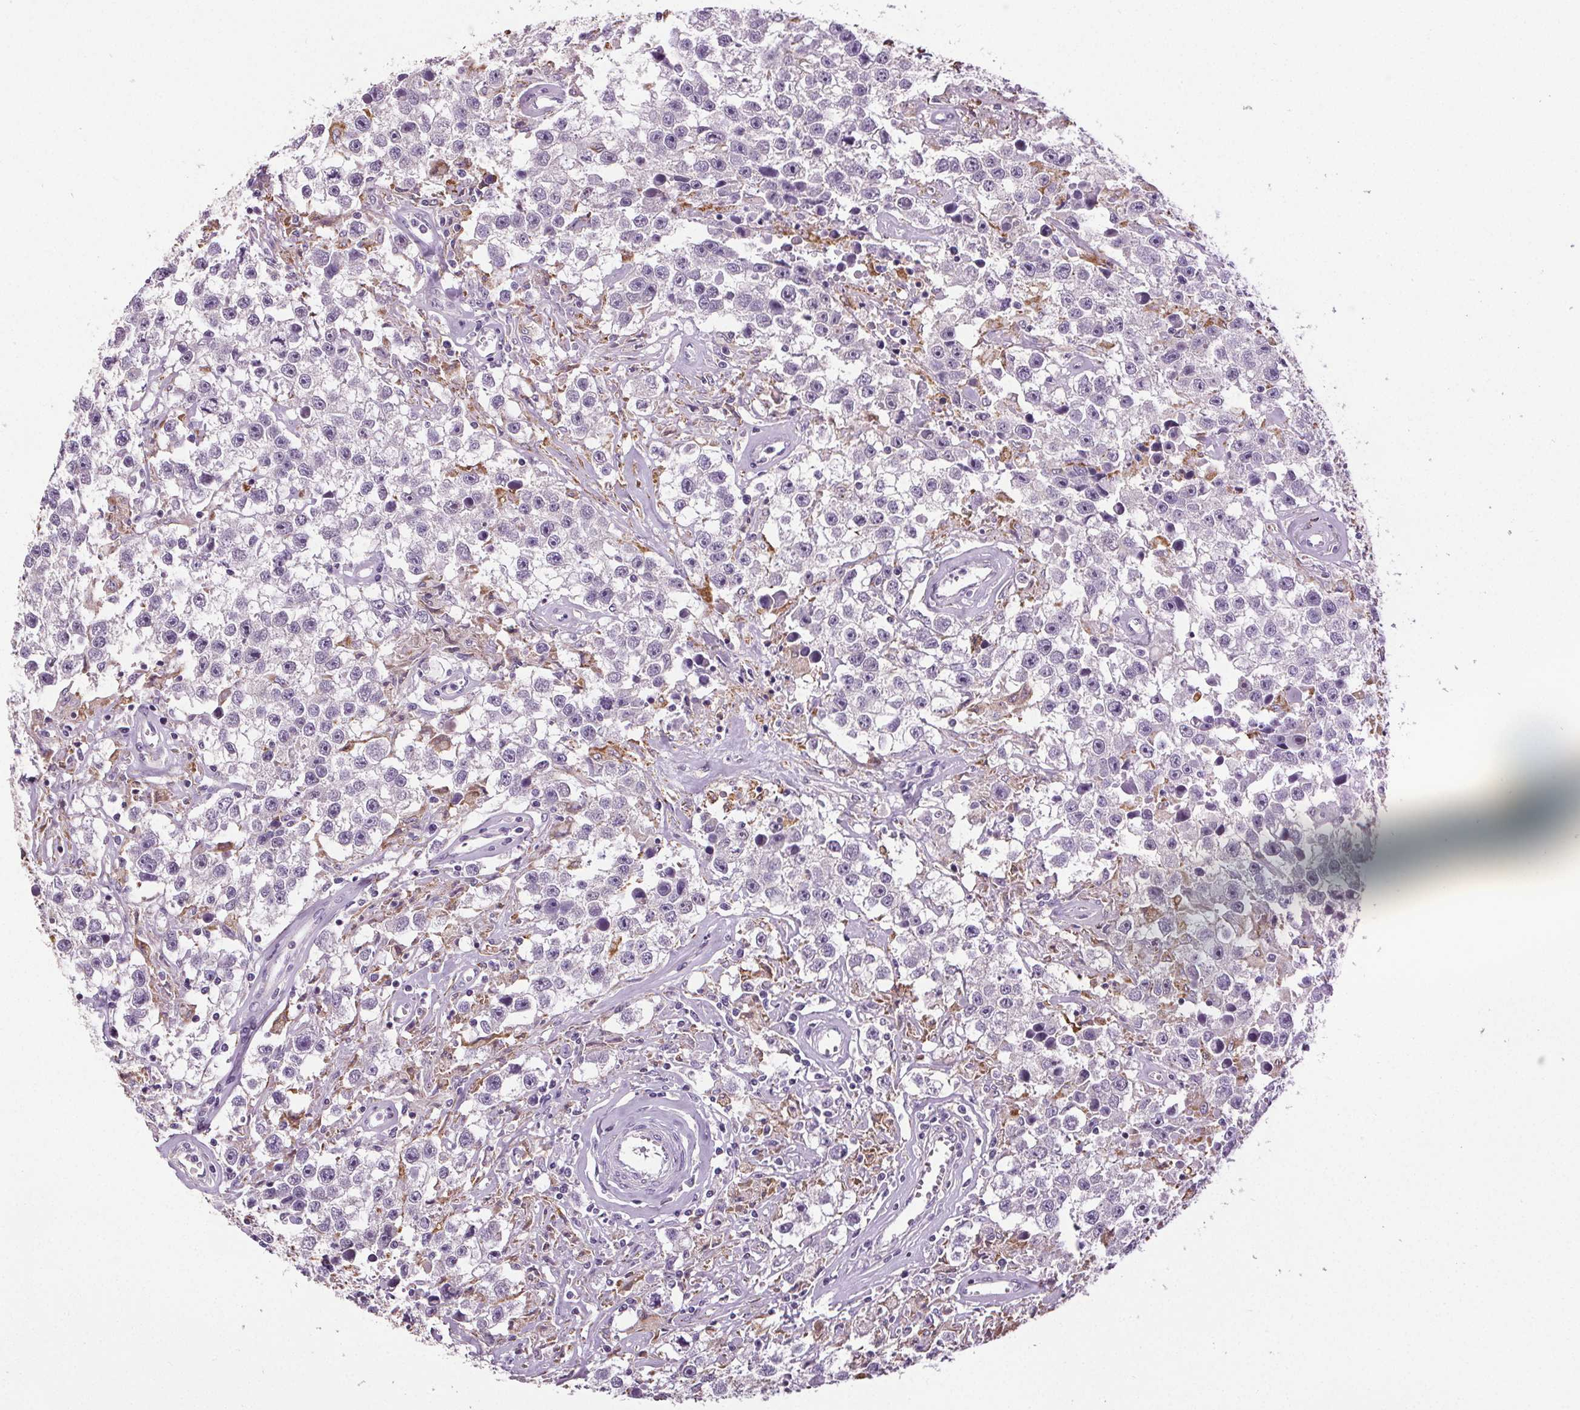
{"staining": {"intensity": "negative", "quantity": "none", "location": "none"}, "tissue": "testis cancer", "cell_type": "Tumor cells", "image_type": "cancer", "snomed": [{"axis": "morphology", "description": "Seminoma, NOS"}, {"axis": "topography", "description": "Testis"}], "caption": "Tumor cells are negative for brown protein staining in testis seminoma.", "gene": "GPIHBP1", "patient": {"sex": "male", "age": 43}}